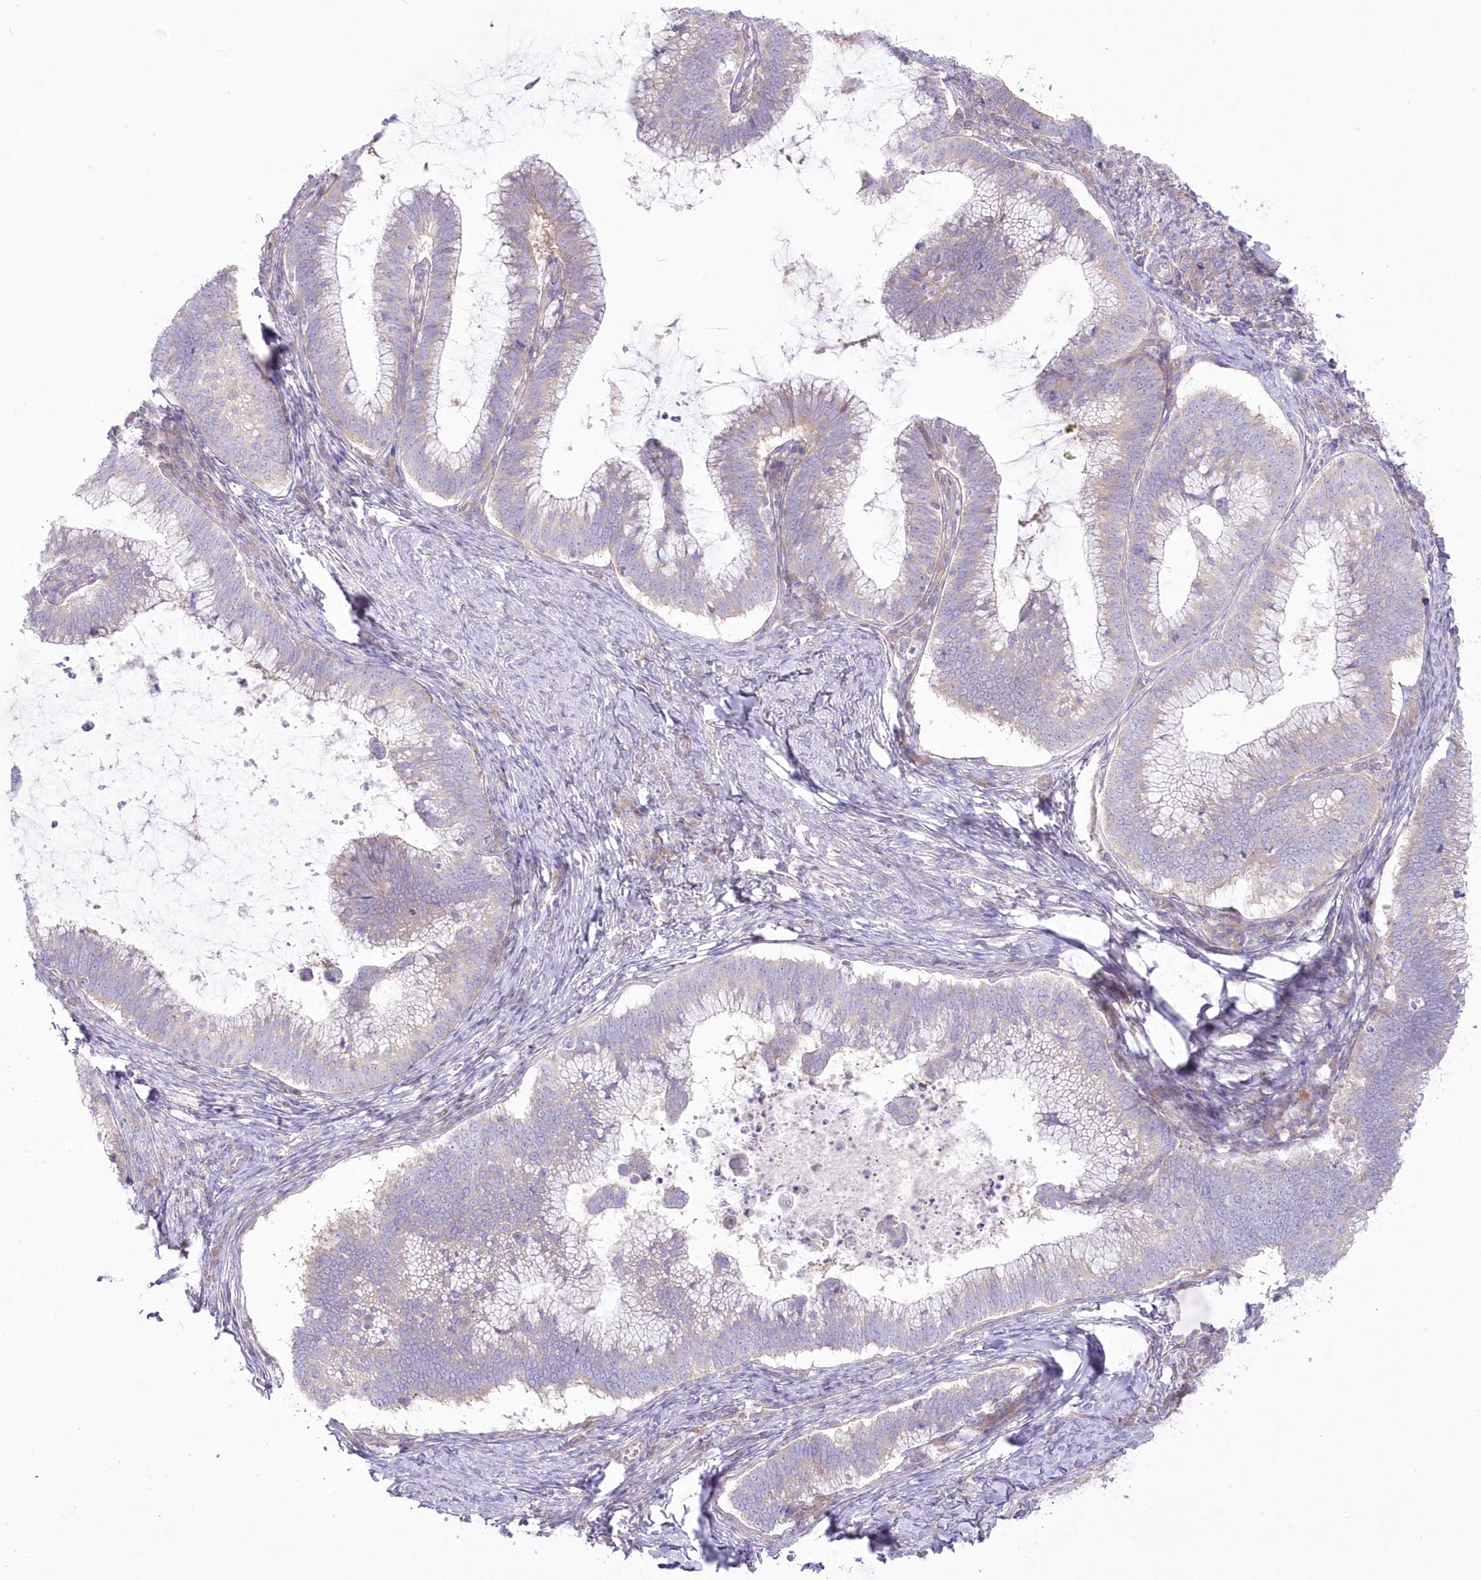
{"staining": {"intensity": "weak", "quantity": "<25%", "location": "cytoplasmic/membranous"}, "tissue": "cervical cancer", "cell_type": "Tumor cells", "image_type": "cancer", "snomed": [{"axis": "morphology", "description": "Adenocarcinoma, NOS"}, {"axis": "topography", "description": "Cervix"}], "caption": "Immunohistochemistry photomicrograph of neoplastic tissue: human cervical adenocarcinoma stained with DAB (3,3'-diaminobenzidine) demonstrates no significant protein expression in tumor cells.", "gene": "ZNF843", "patient": {"sex": "female", "age": 36}}